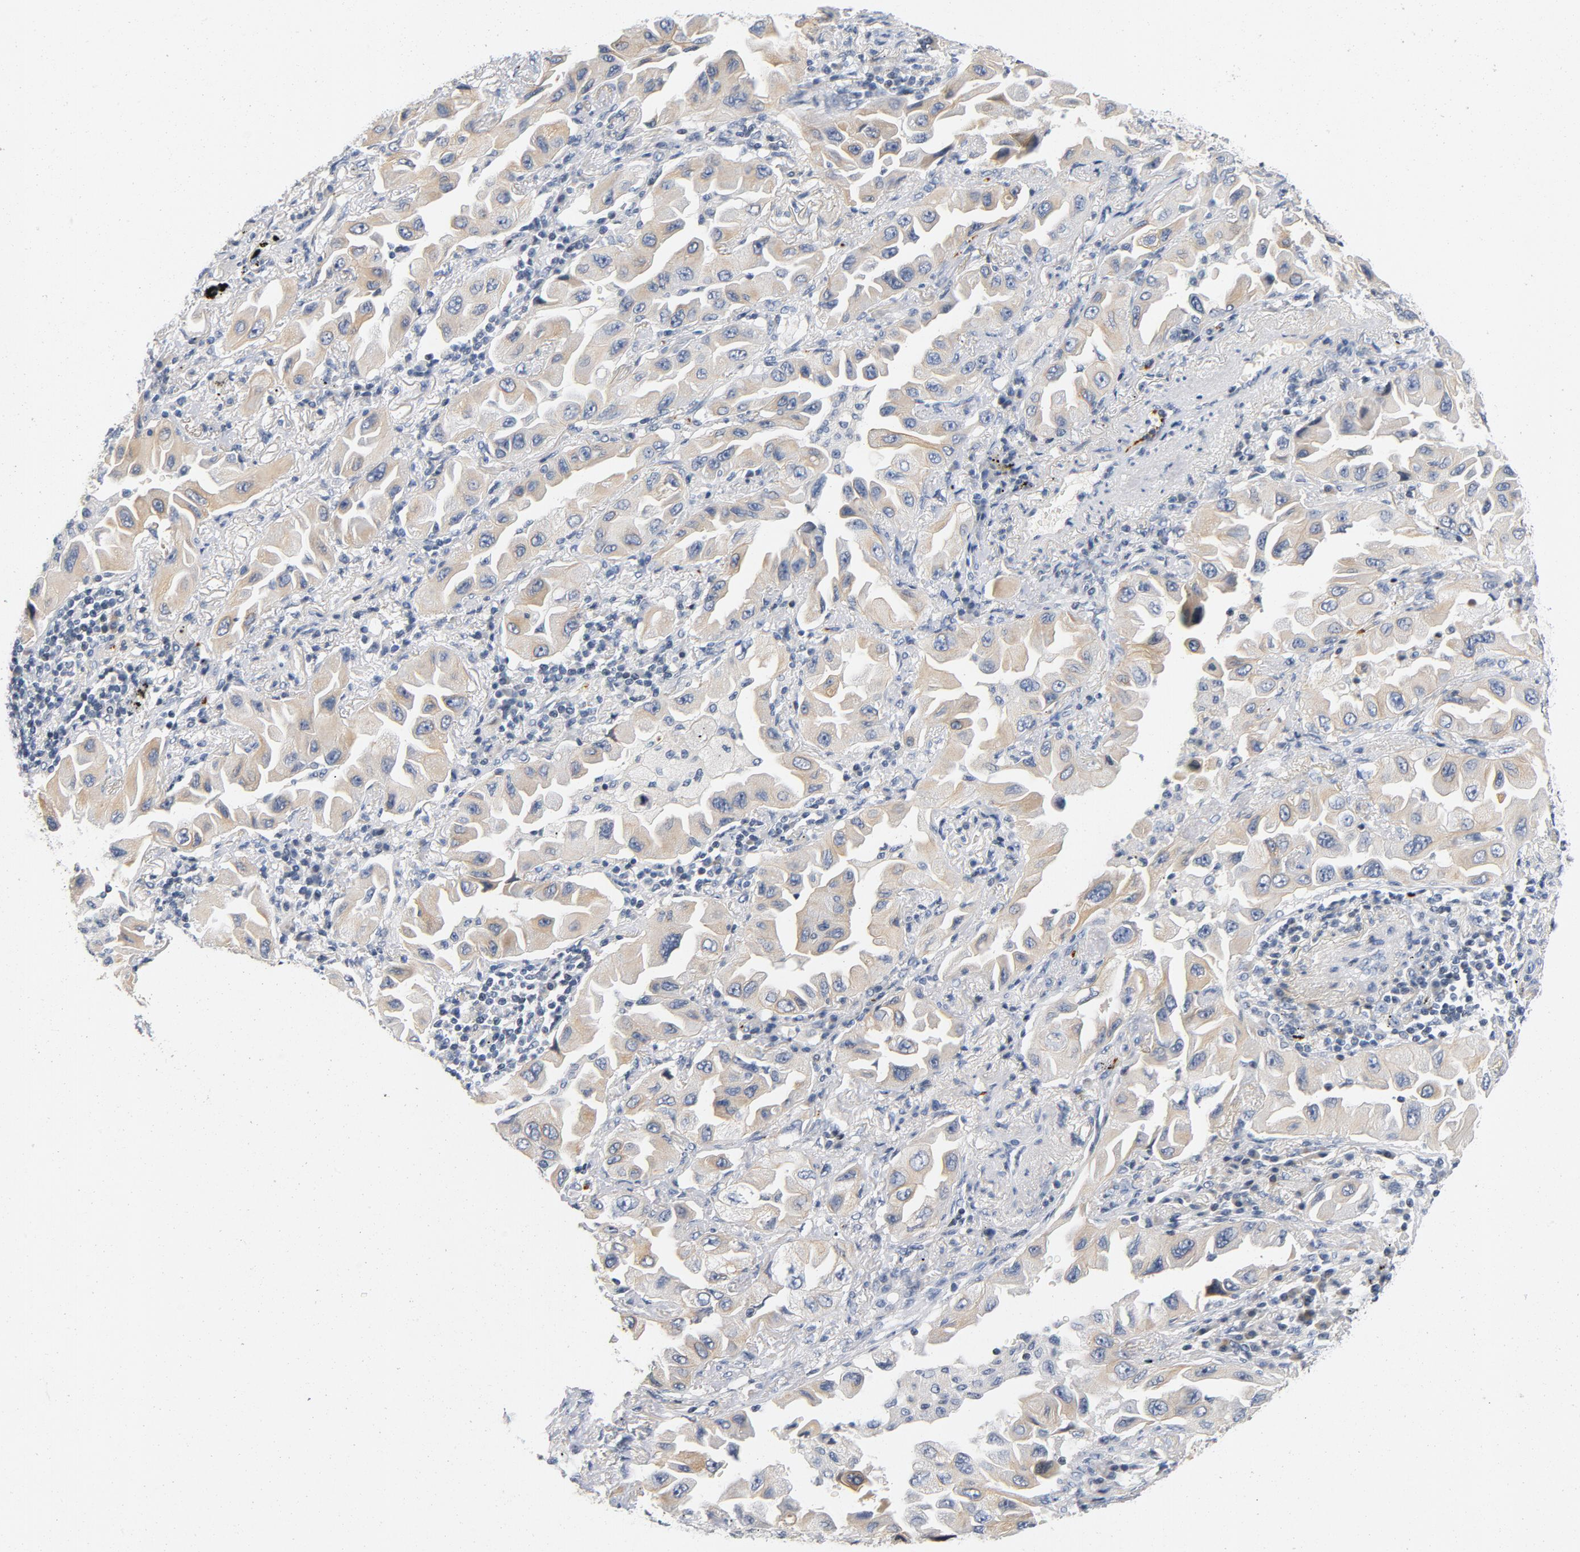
{"staining": {"intensity": "weak", "quantity": "25%-75%", "location": "cytoplasmic/membranous"}, "tissue": "lung cancer", "cell_type": "Tumor cells", "image_type": "cancer", "snomed": [{"axis": "morphology", "description": "Adenocarcinoma, NOS"}, {"axis": "topography", "description": "Lung"}], "caption": "Adenocarcinoma (lung) was stained to show a protein in brown. There is low levels of weak cytoplasmic/membranous staining in approximately 25%-75% of tumor cells.", "gene": "PIM1", "patient": {"sex": "female", "age": 65}}